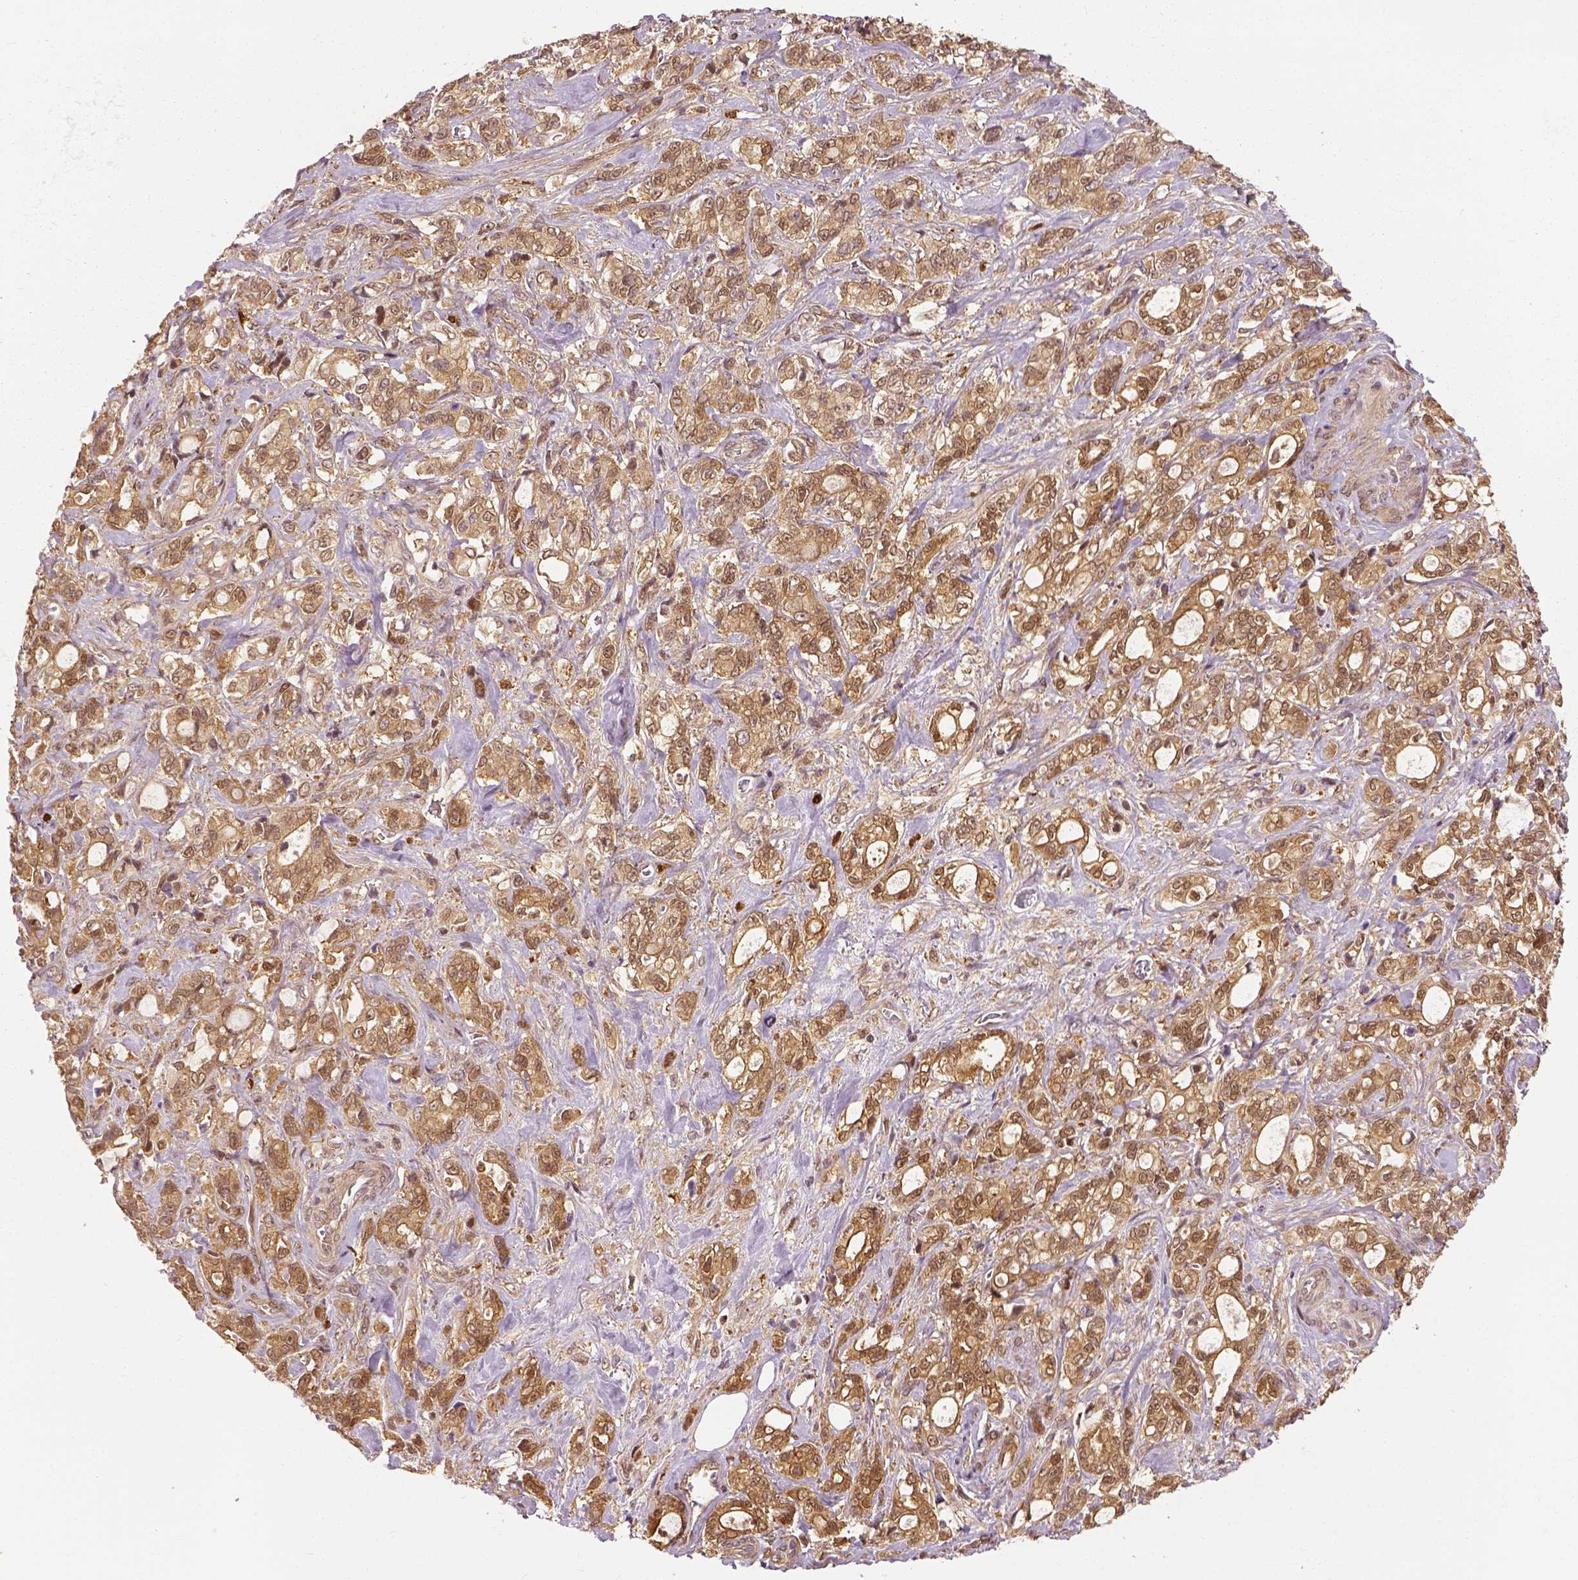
{"staining": {"intensity": "moderate", "quantity": ">75%", "location": "cytoplasmic/membranous"}, "tissue": "stomach cancer", "cell_type": "Tumor cells", "image_type": "cancer", "snomed": [{"axis": "morphology", "description": "Adenocarcinoma, NOS"}, {"axis": "topography", "description": "Stomach"}], "caption": "Adenocarcinoma (stomach) was stained to show a protein in brown. There is medium levels of moderate cytoplasmic/membranous positivity in approximately >75% of tumor cells.", "gene": "GPI", "patient": {"sex": "male", "age": 63}}